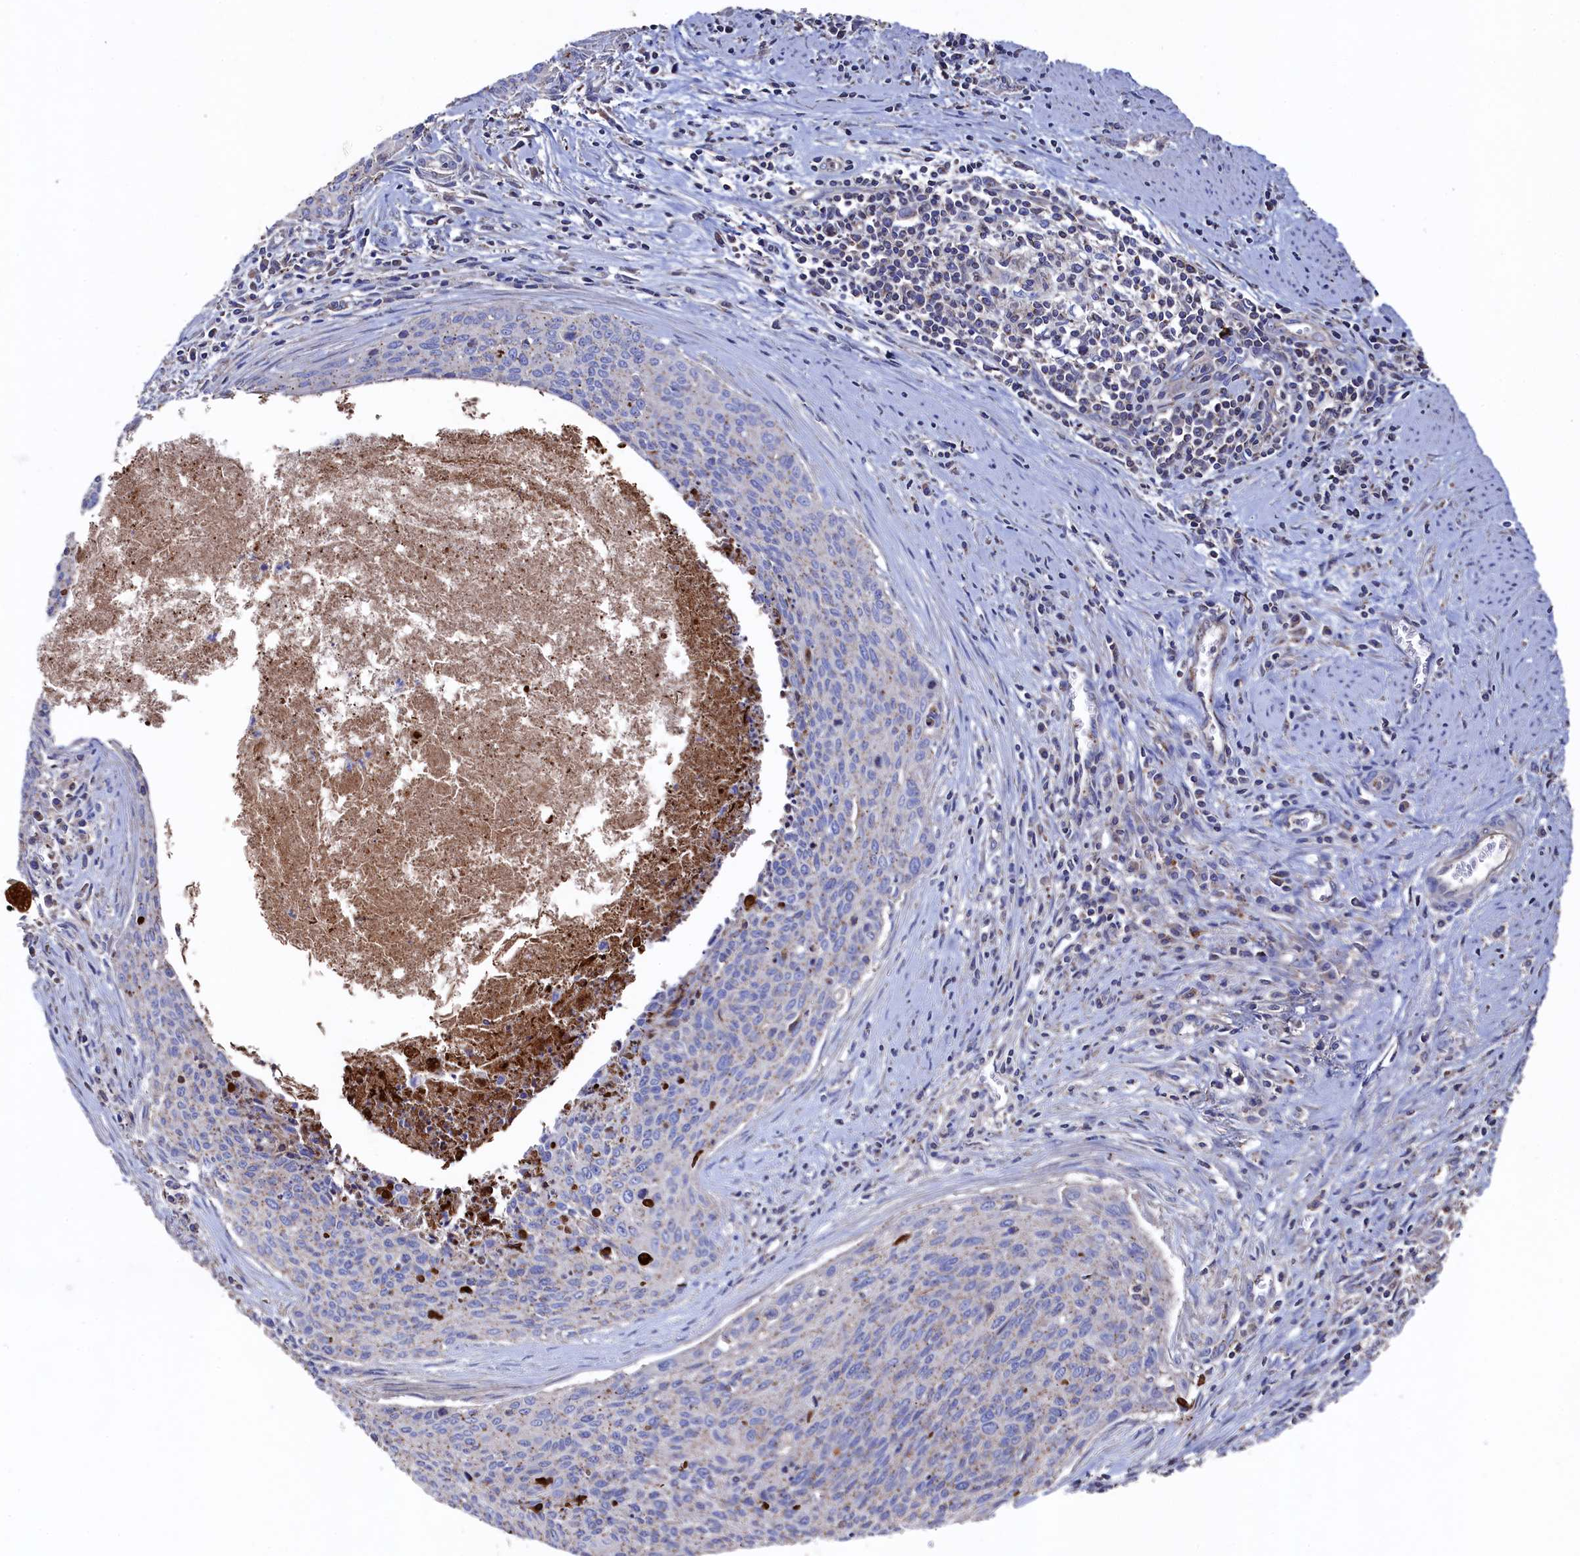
{"staining": {"intensity": "weak", "quantity": "25%-75%", "location": "cytoplasmic/membranous"}, "tissue": "cervical cancer", "cell_type": "Tumor cells", "image_type": "cancer", "snomed": [{"axis": "morphology", "description": "Squamous cell carcinoma, NOS"}, {"axis": "topography", "description": "Cervix"}], "caption": "The immunohistochemical stain highlights weak cytoplasmic/membranous expression in tumor cells of cervical cancer tissue.", "gene": "TK2", "patient": {"sex": "female", "age": 55}}